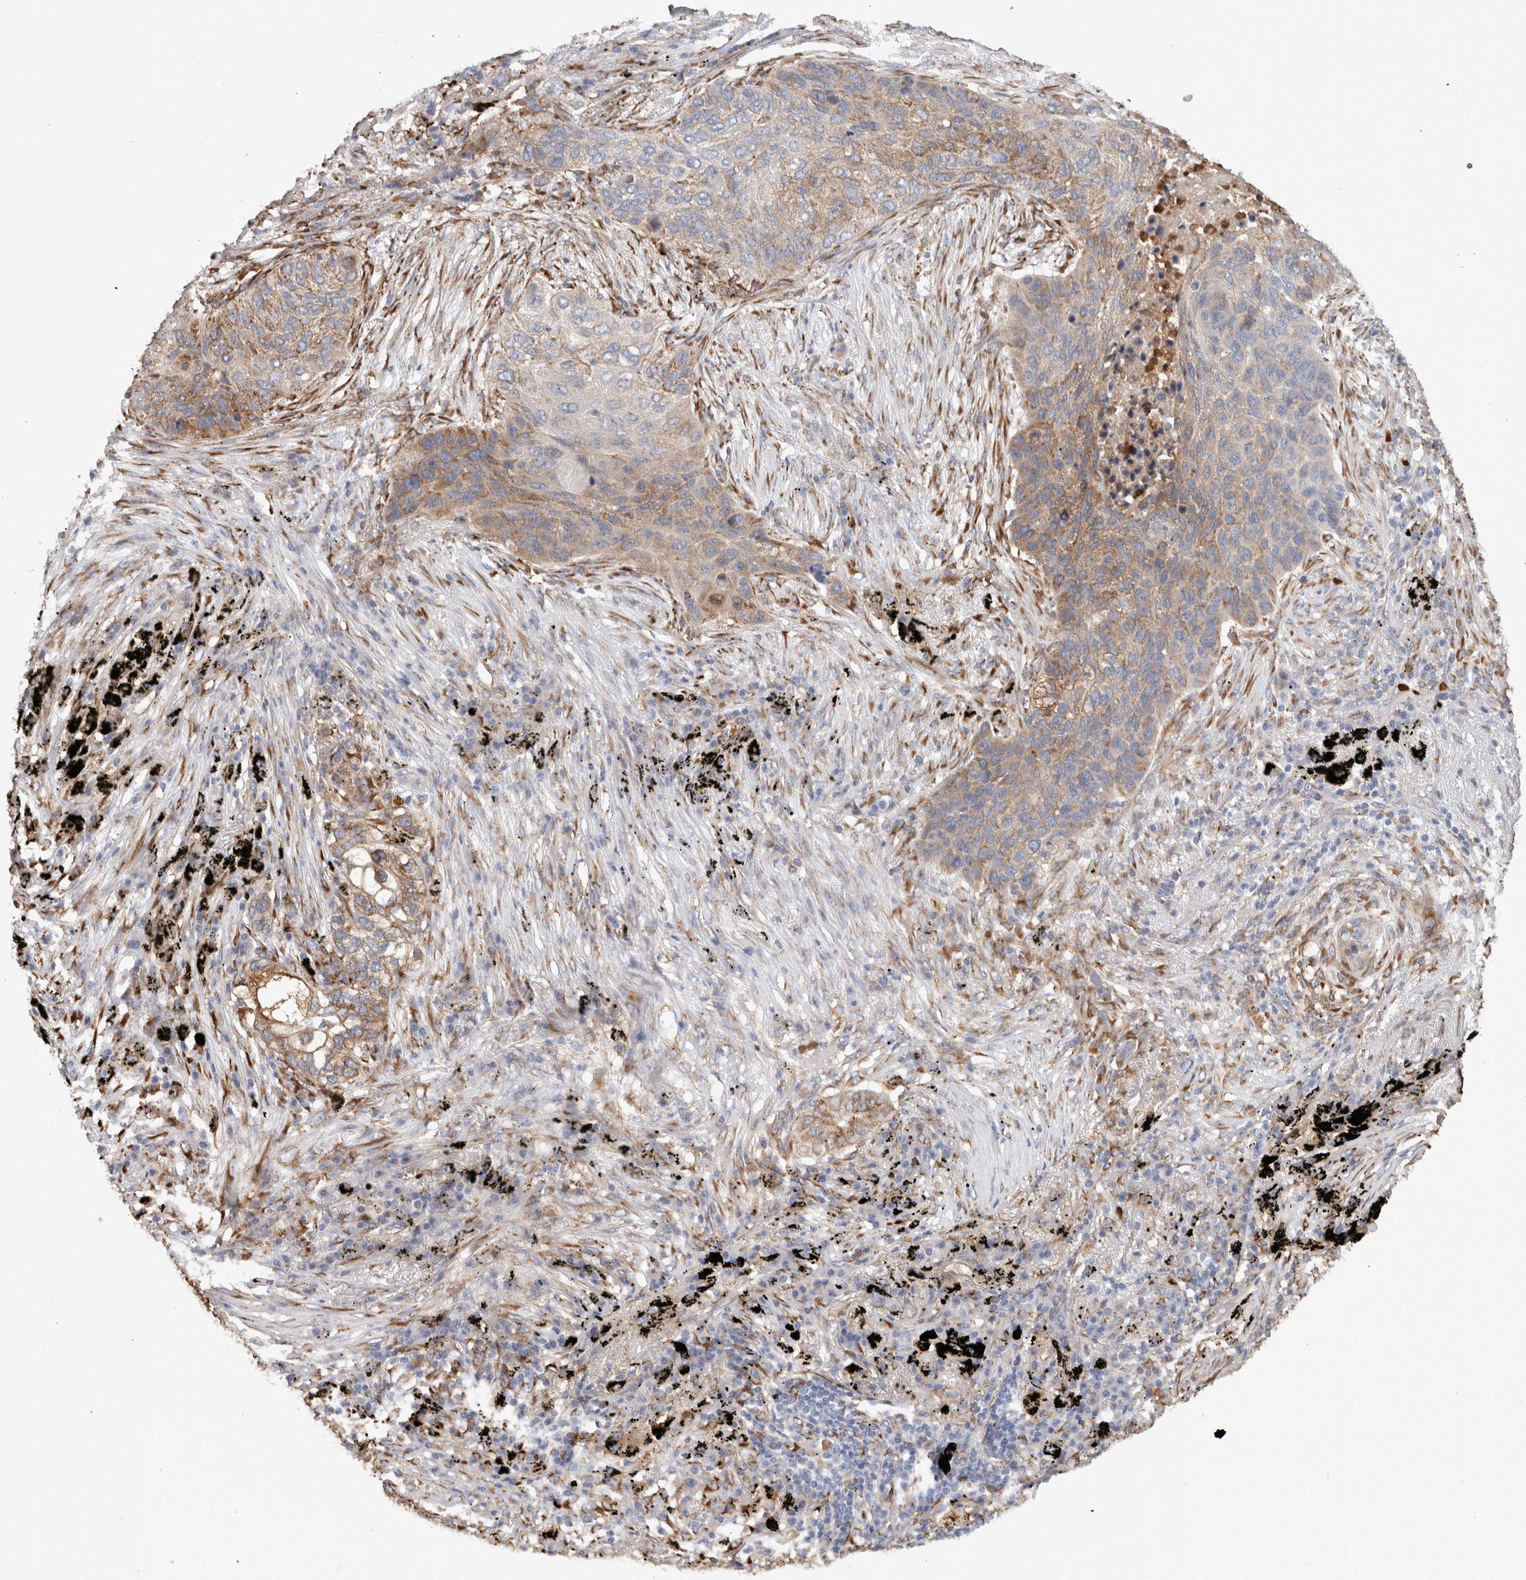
{"staining": {"intensity": "weak", "quantity": "25%-75%", "location": "cytoplasmic/membranous"}, "tissue": "lung cancer", "cell_type": "Tumor cells", "image_type": "cancer", "snomed": [{"axis": "morphology", "description": "Squamous cell carcinoma, NOS"}, {"axis": "topography", "description": "Lung"}], "caption": "Weak cytoplasmic/membranous staining is present in approximately 25%-75% of tumor cells in squamous cell carcinoma (lung).", "gene": "P4HA1", "patient": {"sex": "female", "age": 63}}